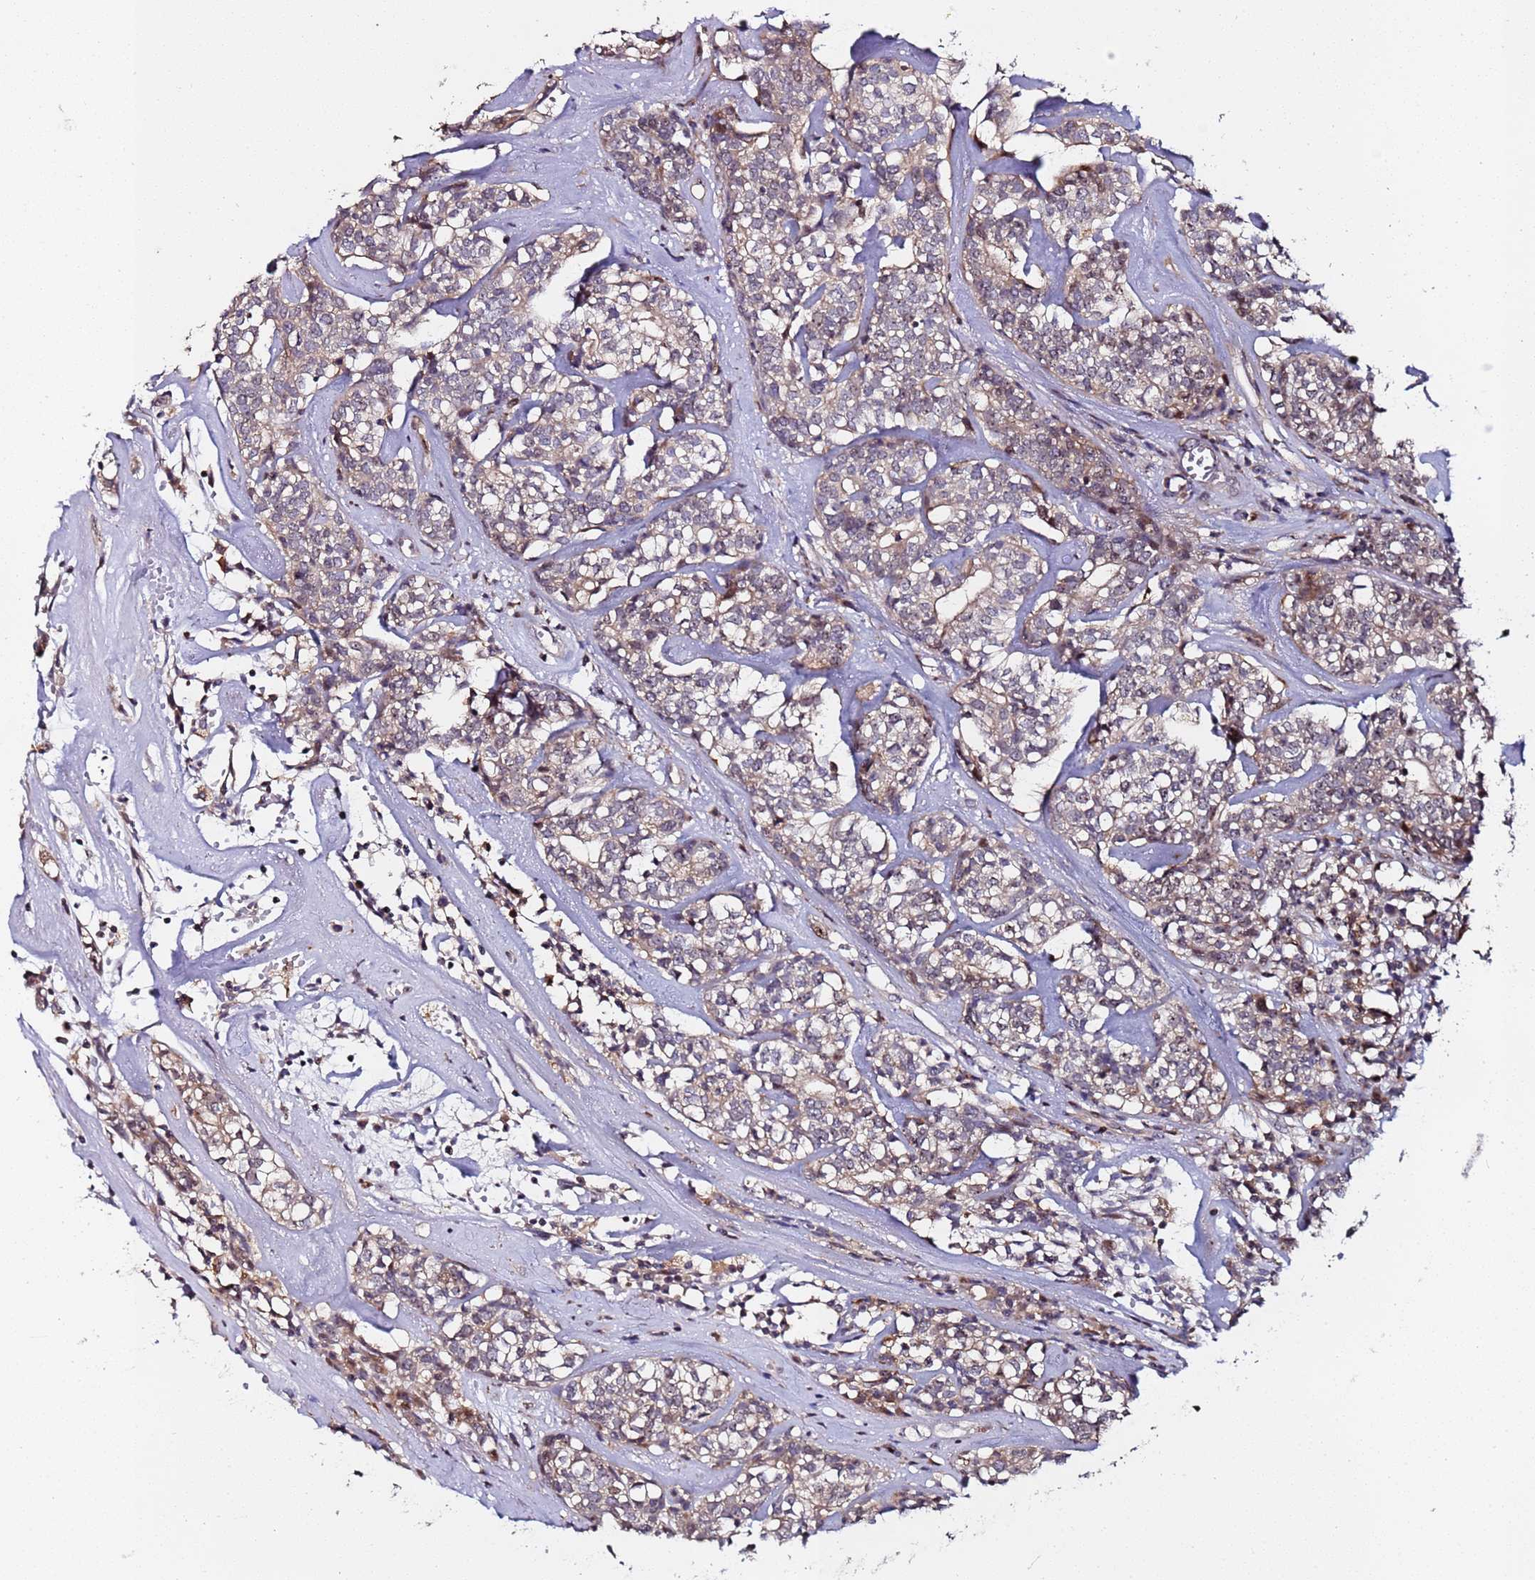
{"staining": {"intensity": "weak", "quantity": "25%-75%", "location": "cytoplasmic/membranous,nuclear"}, "tissue": "head and neck cancer", "cell_type": "Tumor cells", "image_type": "cancer", "snomed": [{"axis": "morphology", "description": "Adenocarcinoma, NOS"}, {"axis": "topography", "description": "Salivary gland"}, {"axis": "topography", "description": "Head-Neck"}], "caption": "The micrograph displays immunohistochemical staining of head and neck cancer (adenocarcinoma). There is weak cytoplasmic/membranous and nuclear positivity is present in about 25%-75% of tumor cells. Nuclei are stained in blue.", "gene": "KRI1", "patient": {"sex": "female", "age": 65}}